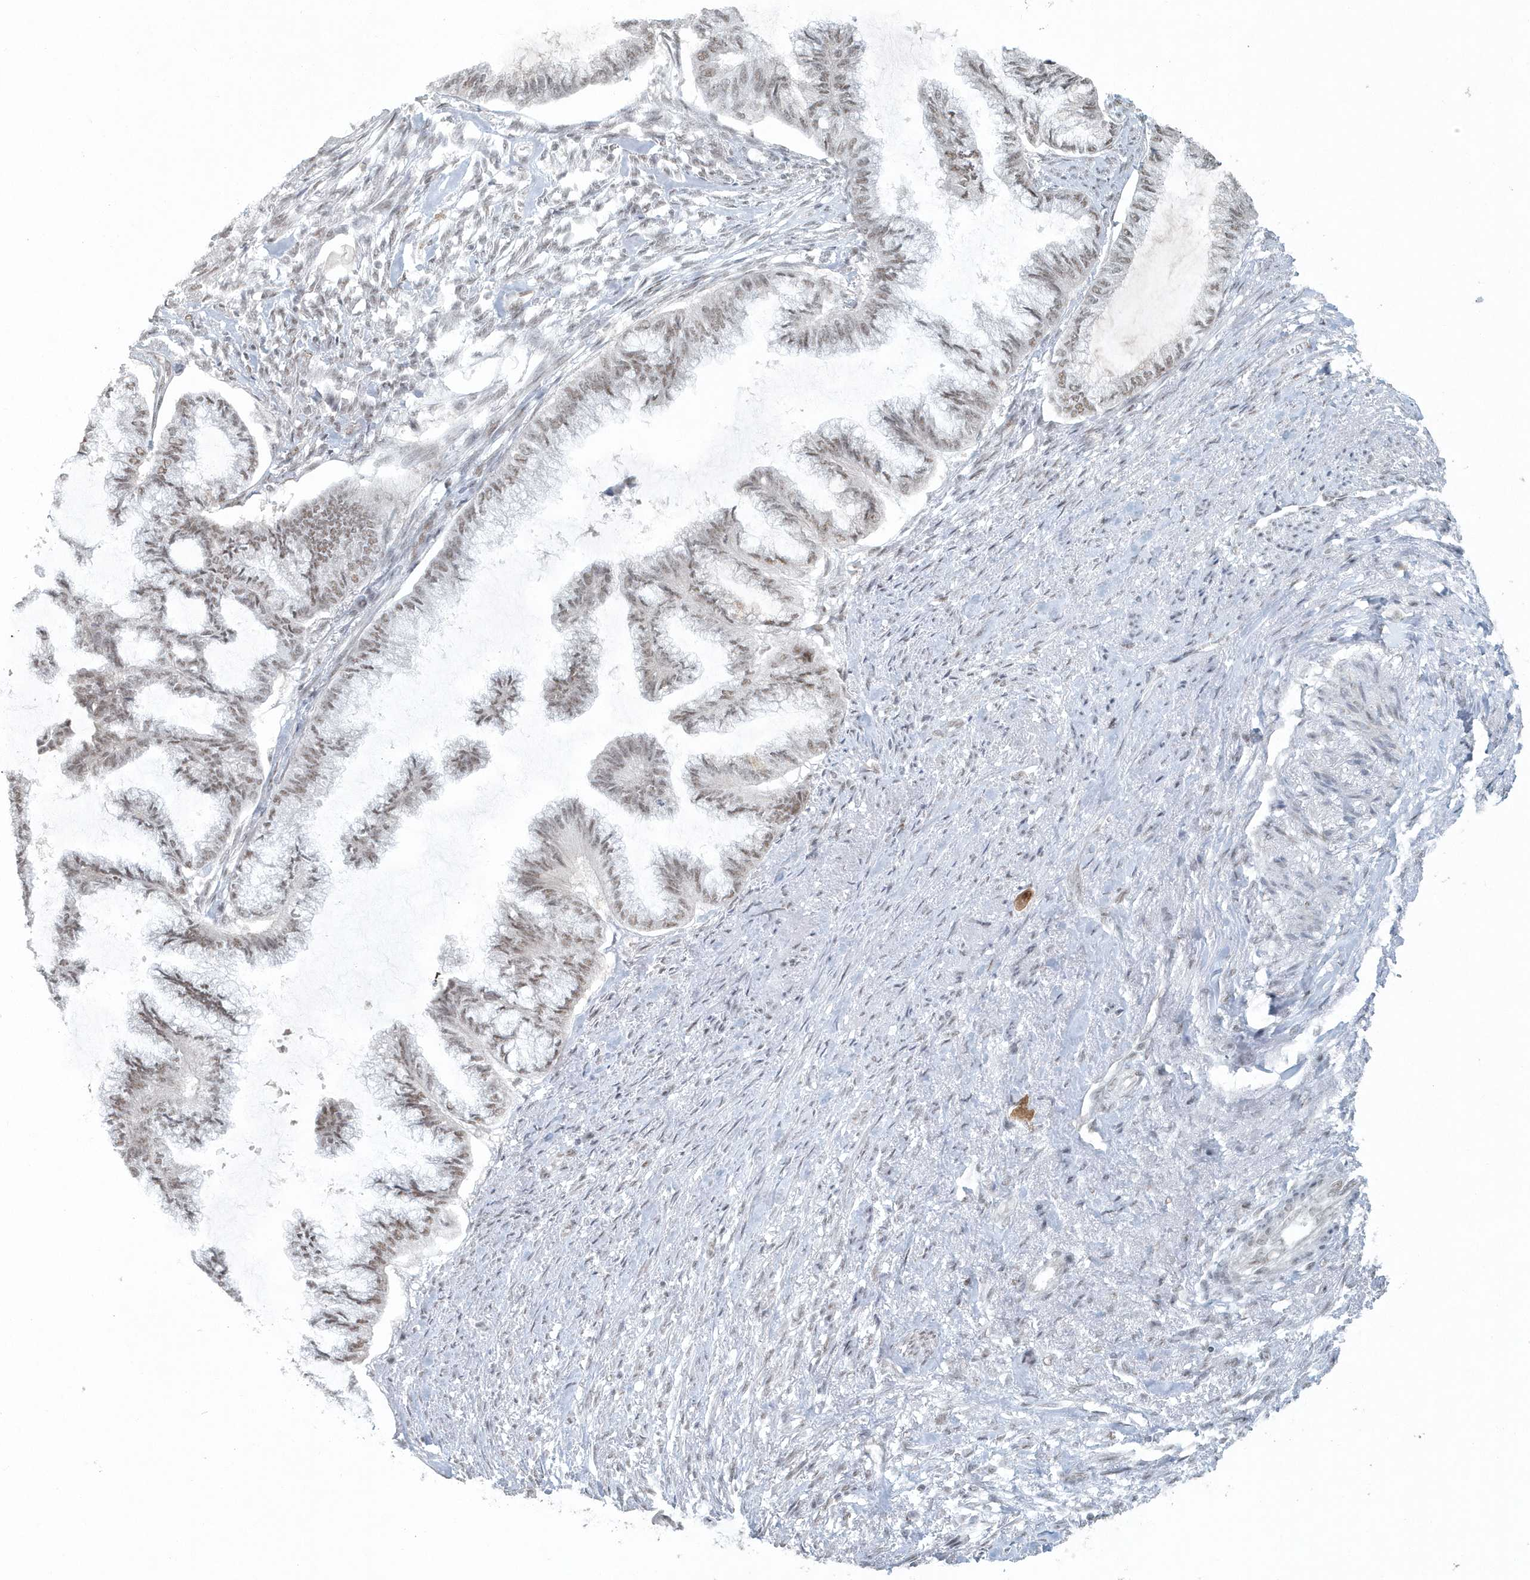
{"staining": {"intensity": "weak", "quantity": "25%-75%", "location": "nuclear"}, "tissue": "endometrial cancer", "cell_type": "Tumor cells", "image_type": "cancer", "snomed": [{"axis": "morphology", "description": "Adenocarcinoma, NOS"}, {"axis": "topography", "description": "Endometrium"}], "caption": "Weak nuclear staining for a protein is seen in about 25%-75% of tumor cells of endometrial cancer using immunohistochemistry.", "gene": "YTHDC1", "patient": {"sex": "female", "age": 86}}